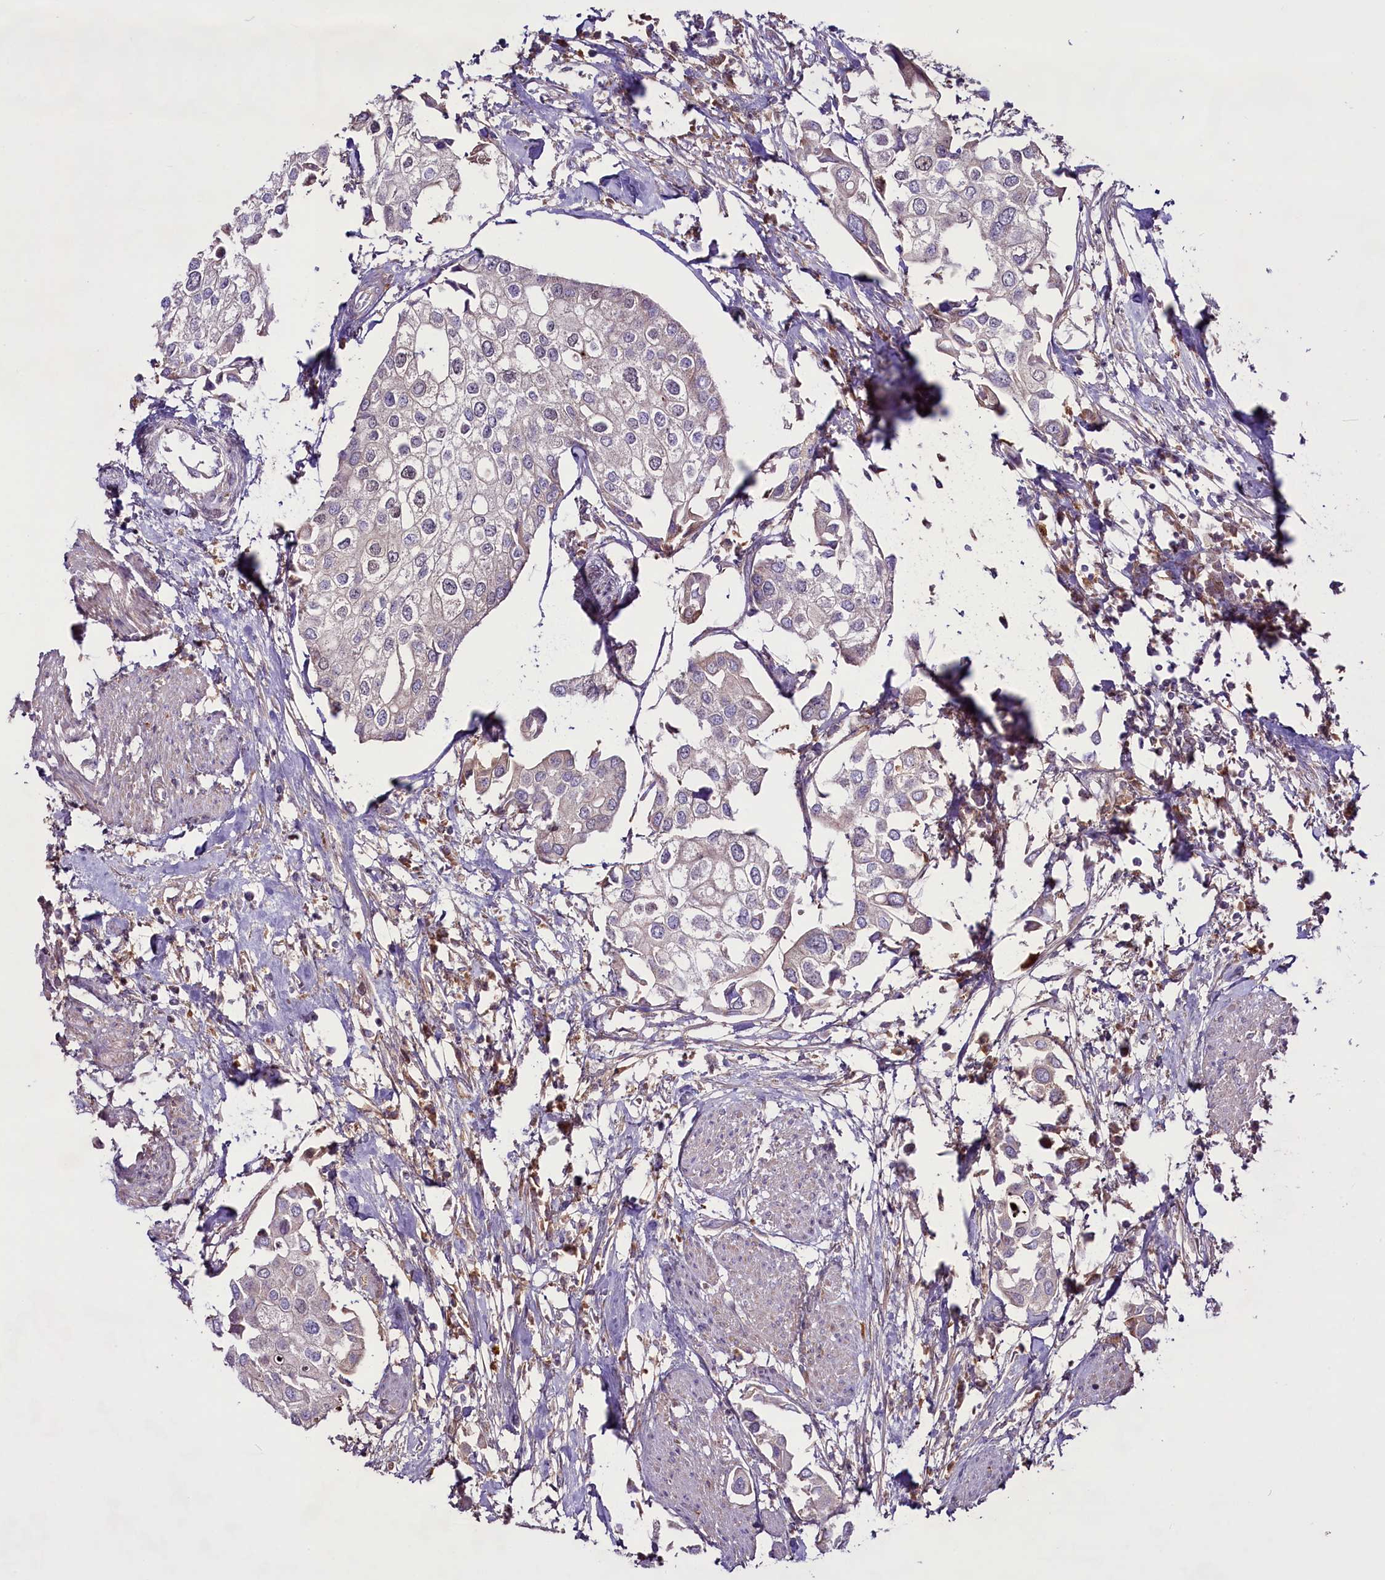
{"staining": {"intensity": "negative", "quantity": "none", "location": "none"}, "tissue": "urothelial cancer", "cell_type": "Tumor cells", "image_type": "cancer", "snomed": [{"axis": "morphology", "description": "Urothelial carcinoma, High grade"}, {"axis": "topography", "description": "Urinary bladder"}], "caption": "High magnification brightfield microscopy of urothelial carcinoma (high-grade) stained with DAB (3,3'-diaminobenzidine) (brown) and counterstained with hematoxylin (blue): tumor cells show no significant staining.", "gene": "RSBN1", "patient": {"sex": "male", "age": 64}}